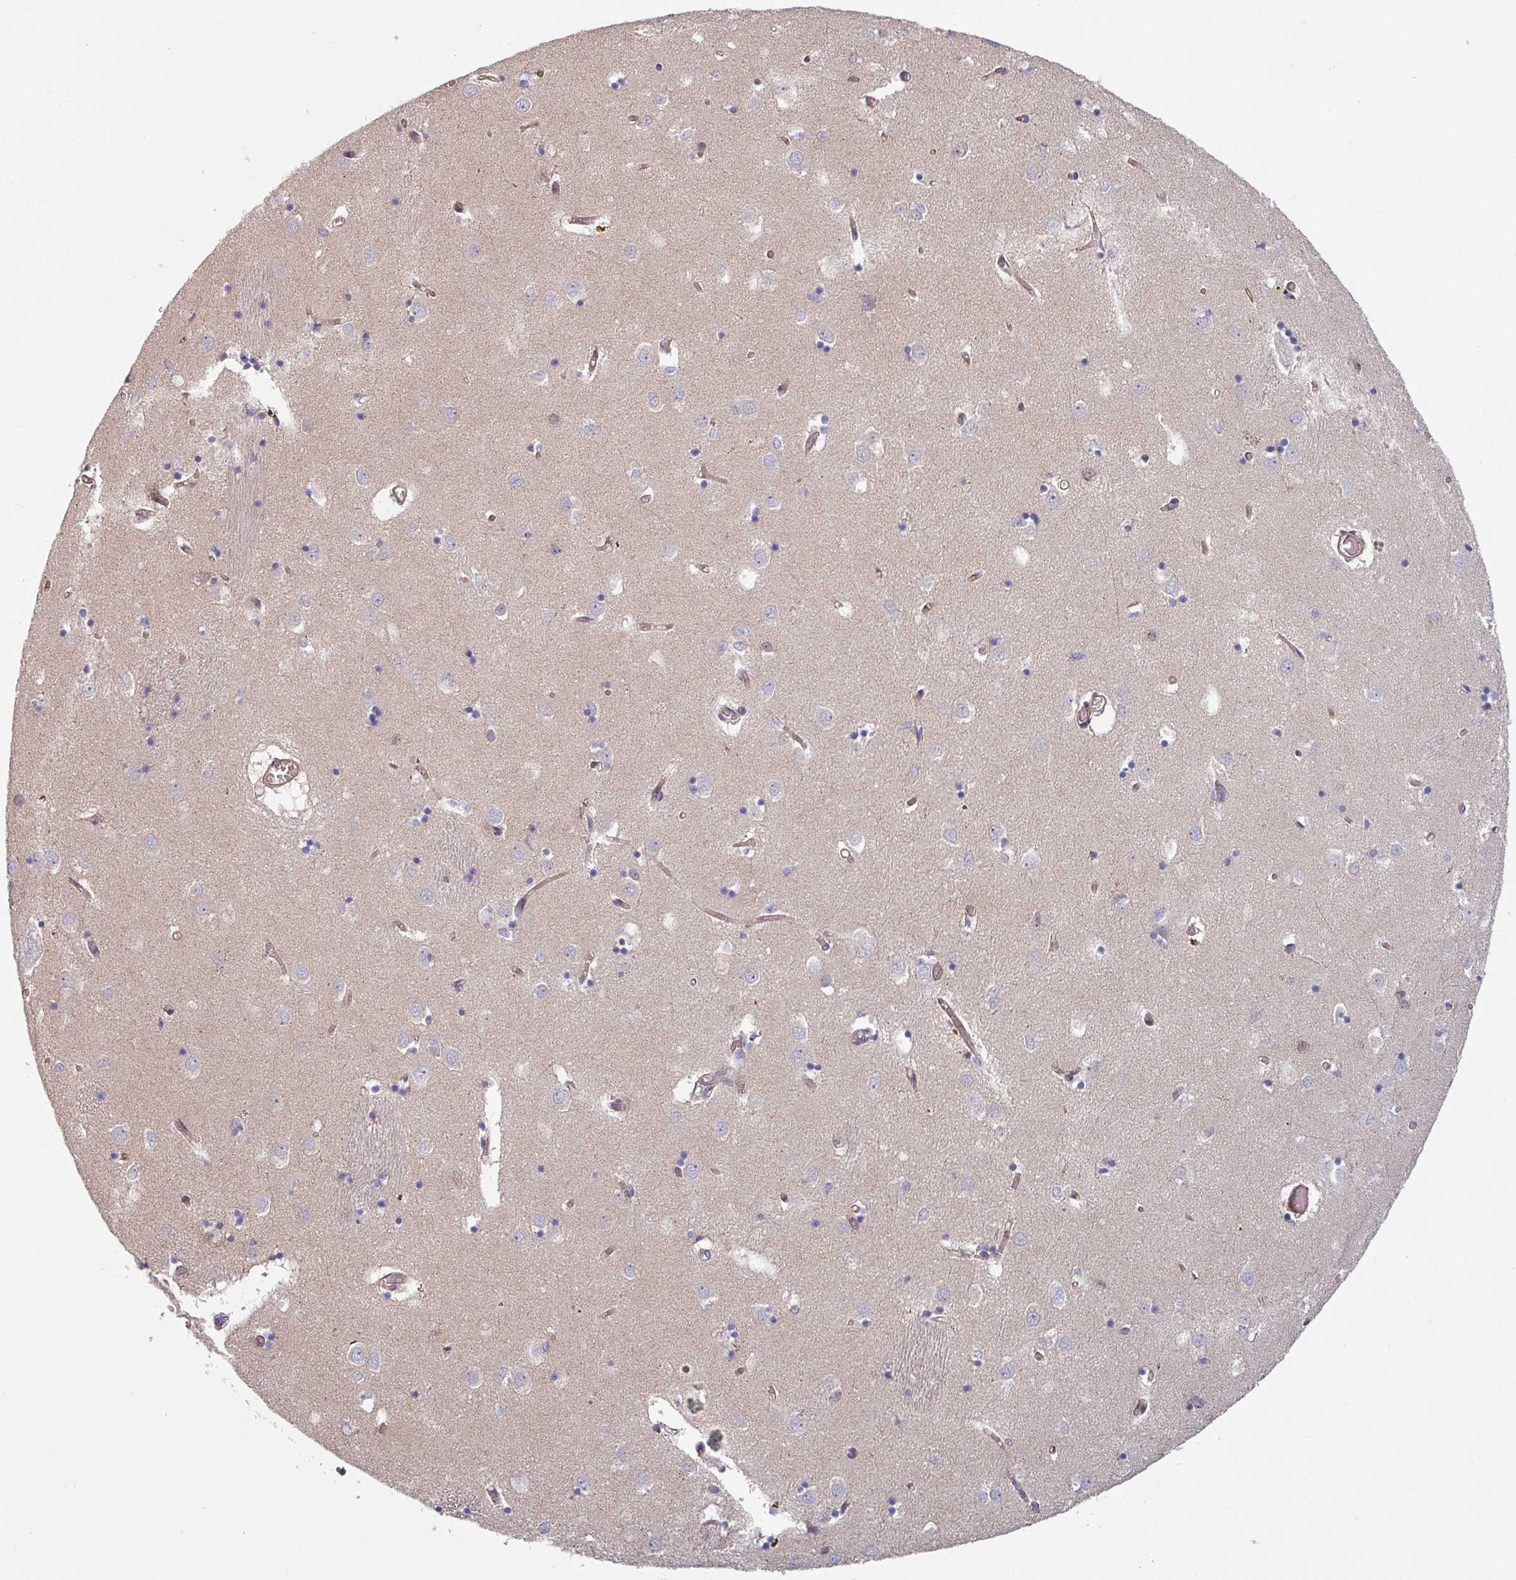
{"staining": {"intensity": "negative", "quantity": "none", "location": "none"}, "tissue": "caudate", "cell_type": "Glial cells", "image_type": "normal", "snomed": [{"axis": "morphology", "description": "Normal tissue, NOS"}, {"axis": "topography", "description": "Lateral ventricle wall"}], "caption": "This is an IHC image of benign caudate. There is no positivity in glial cells.", "gene": "C4BPB", "patient": {"sex": "male", "age": 70}}